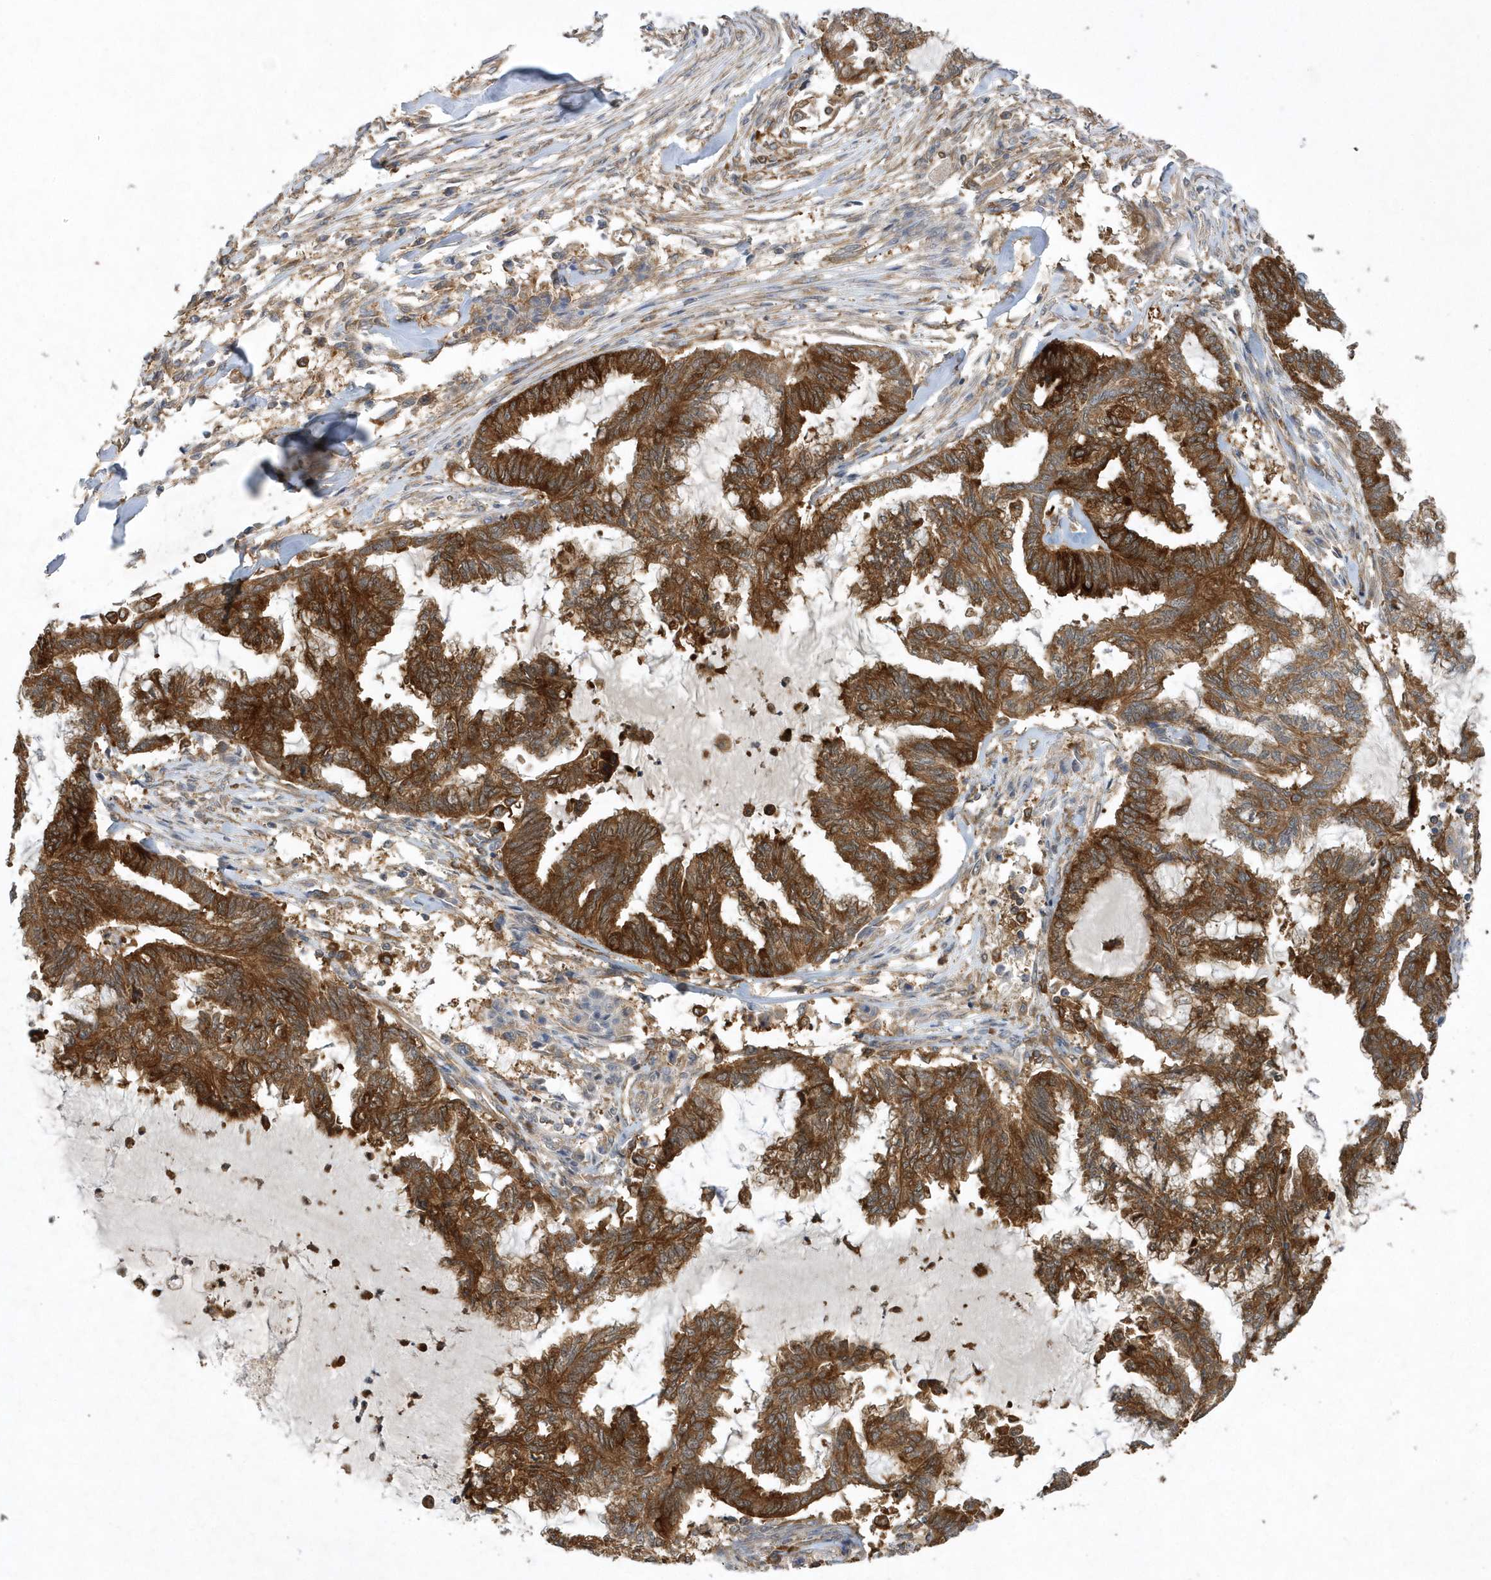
{"staining": {"intensity": "strong", "quantity": ">75%", "location": "cytoplasmic/membranous"}, "tissue": "endometrial cancer", "cell_type": "Tumor cells", "image_type": "cancer", "snomed": [{"axis": "morphology", "description": "Adenocarcinoma, NOS"}, {"axis": "topography", "description": "Endometrium"}], "caption": "A micrograph of adenocarcinoma (endometrial) stained for a protein shows strong cytoplasmic/membranous brown staining in tumor cells. (Brightfield microscopy of DAB IHC at high magnification).", "gene": "PAICS", "patient": {"sex": "female", "age": 86}}